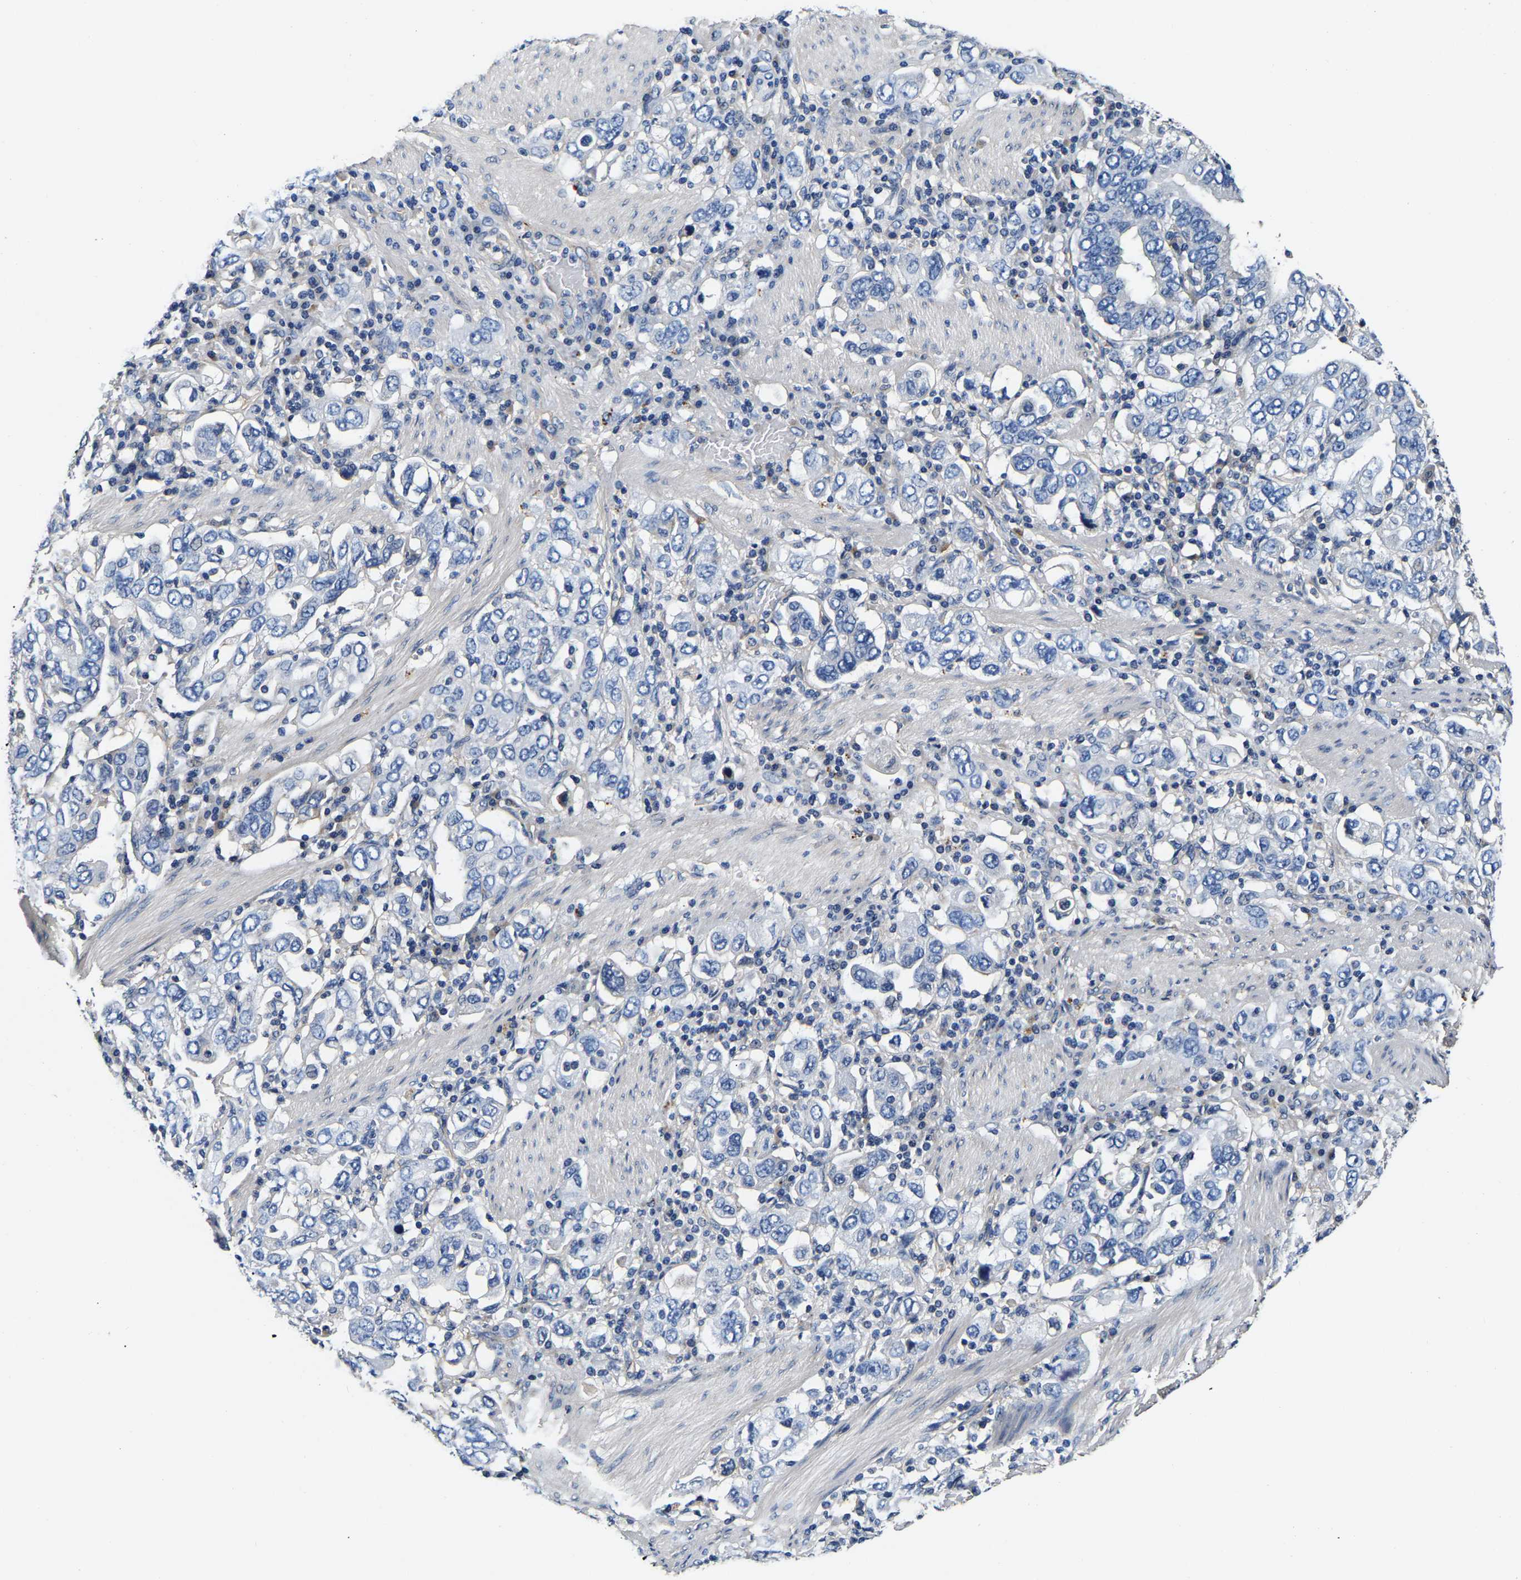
{"staining": {"intensity": "negative", "quantity": "none", "location": "none"}, "tissue": "stomach cancer", "cell_type": "Tumor cells", "image_type": "cancer", "snomed": [{"axis": "morphology", "description": "Adenocarcinoma, NOS"}, {"axis": "topography", "description": "Stomach, upper"}], "caption": "Tumor cells show no significant expression in adenocarcinoma (stomach).", "gene": "SH3GLB1", "patient": {"sex": "male", "age": 62}}